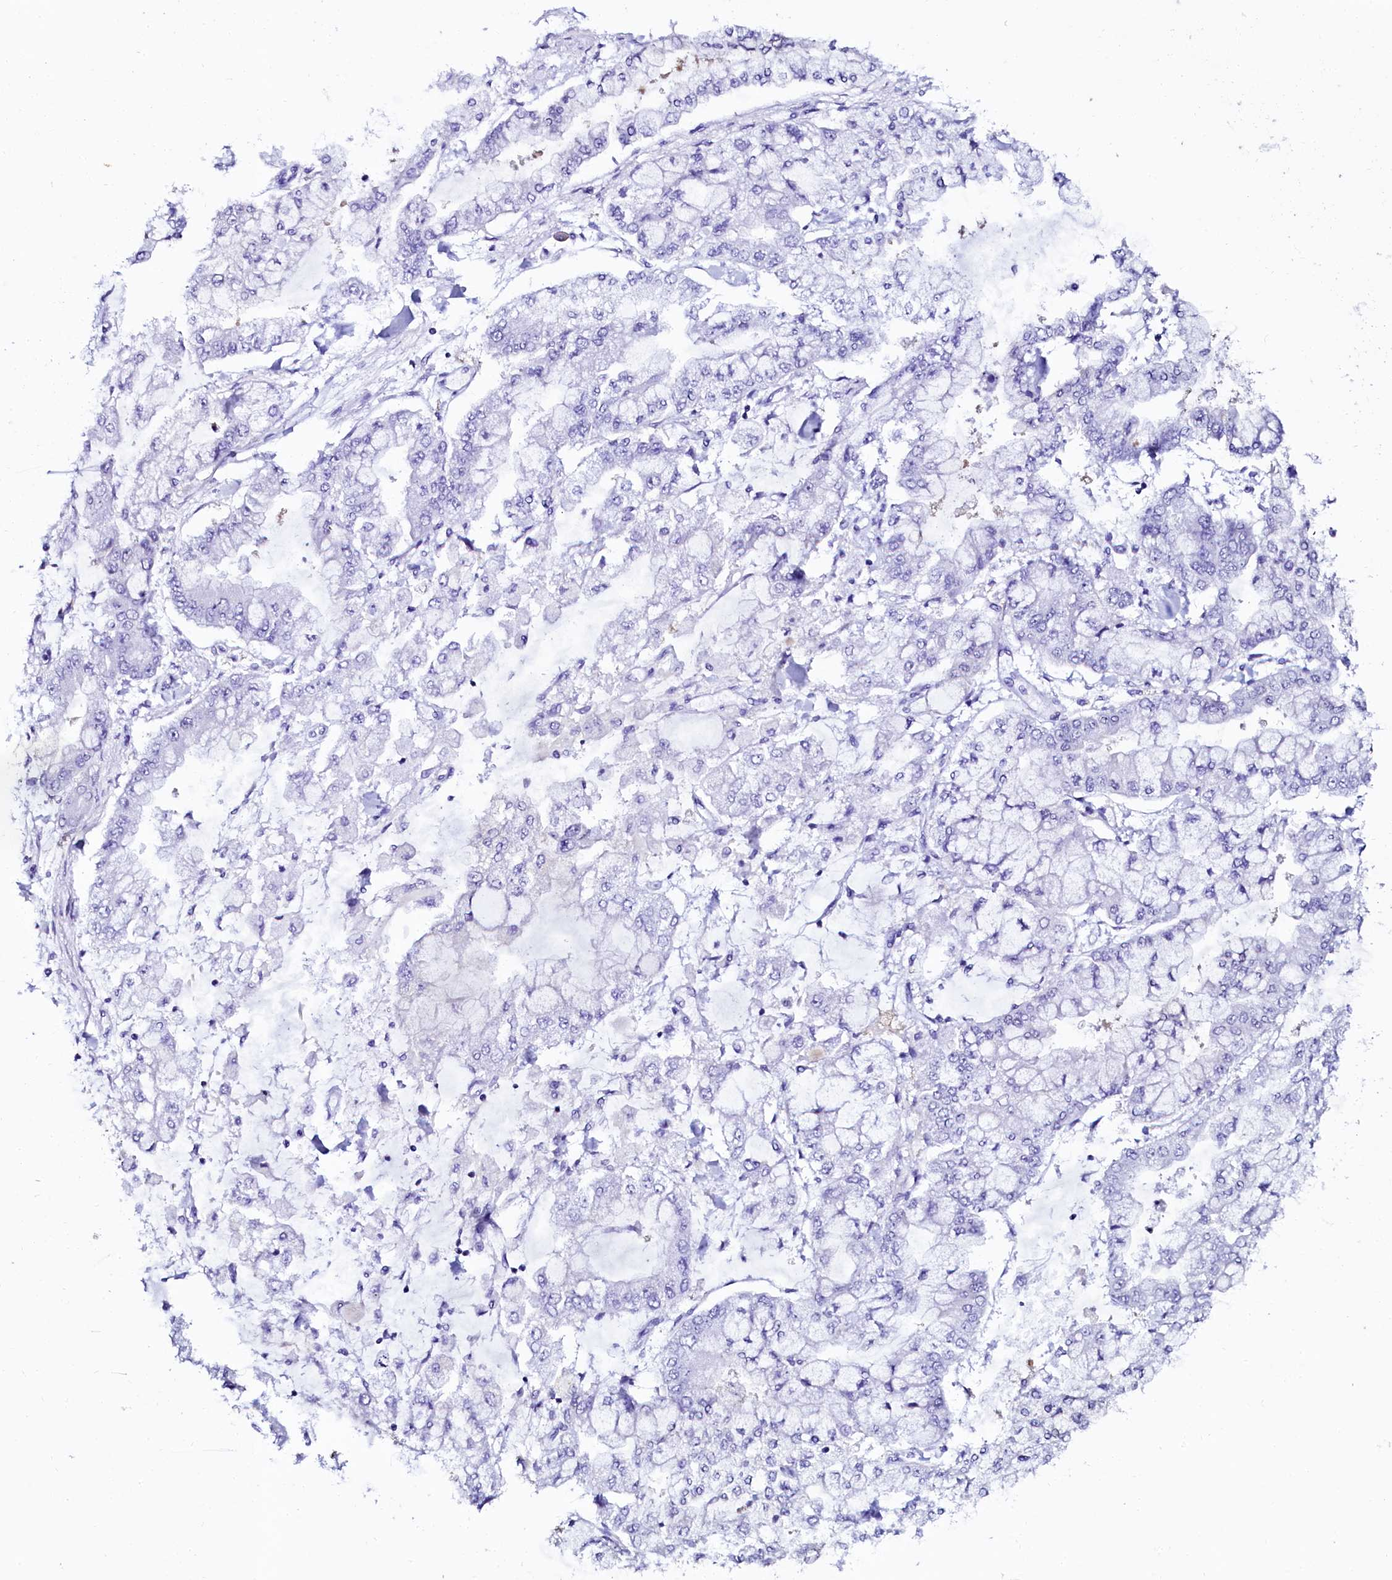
{"staining": {"intensity": "negative", "quantity": "none", "location": "none"}, "tissue": "stomach cancer", "cell_type": "Tumor cells", "image_type": "cancer", "snomed": [{"axis": "morphology", "description": "Normal tissue, NOS"}, {"axis": "morphology", "description": "Adenocarcinoma, NOS"}, {"axis": "topography", "description": "Stomach, upper"}, {"axis": "topography", "description": "Stomach"}], "caption": "High power microscopy histopathology image of an IHC histopathology image of adenocarcinoma (stomach), revealing no significant positivity in tumor cells.", "gene": "SORD", "patient": {"sex": "male", "age": 76}}